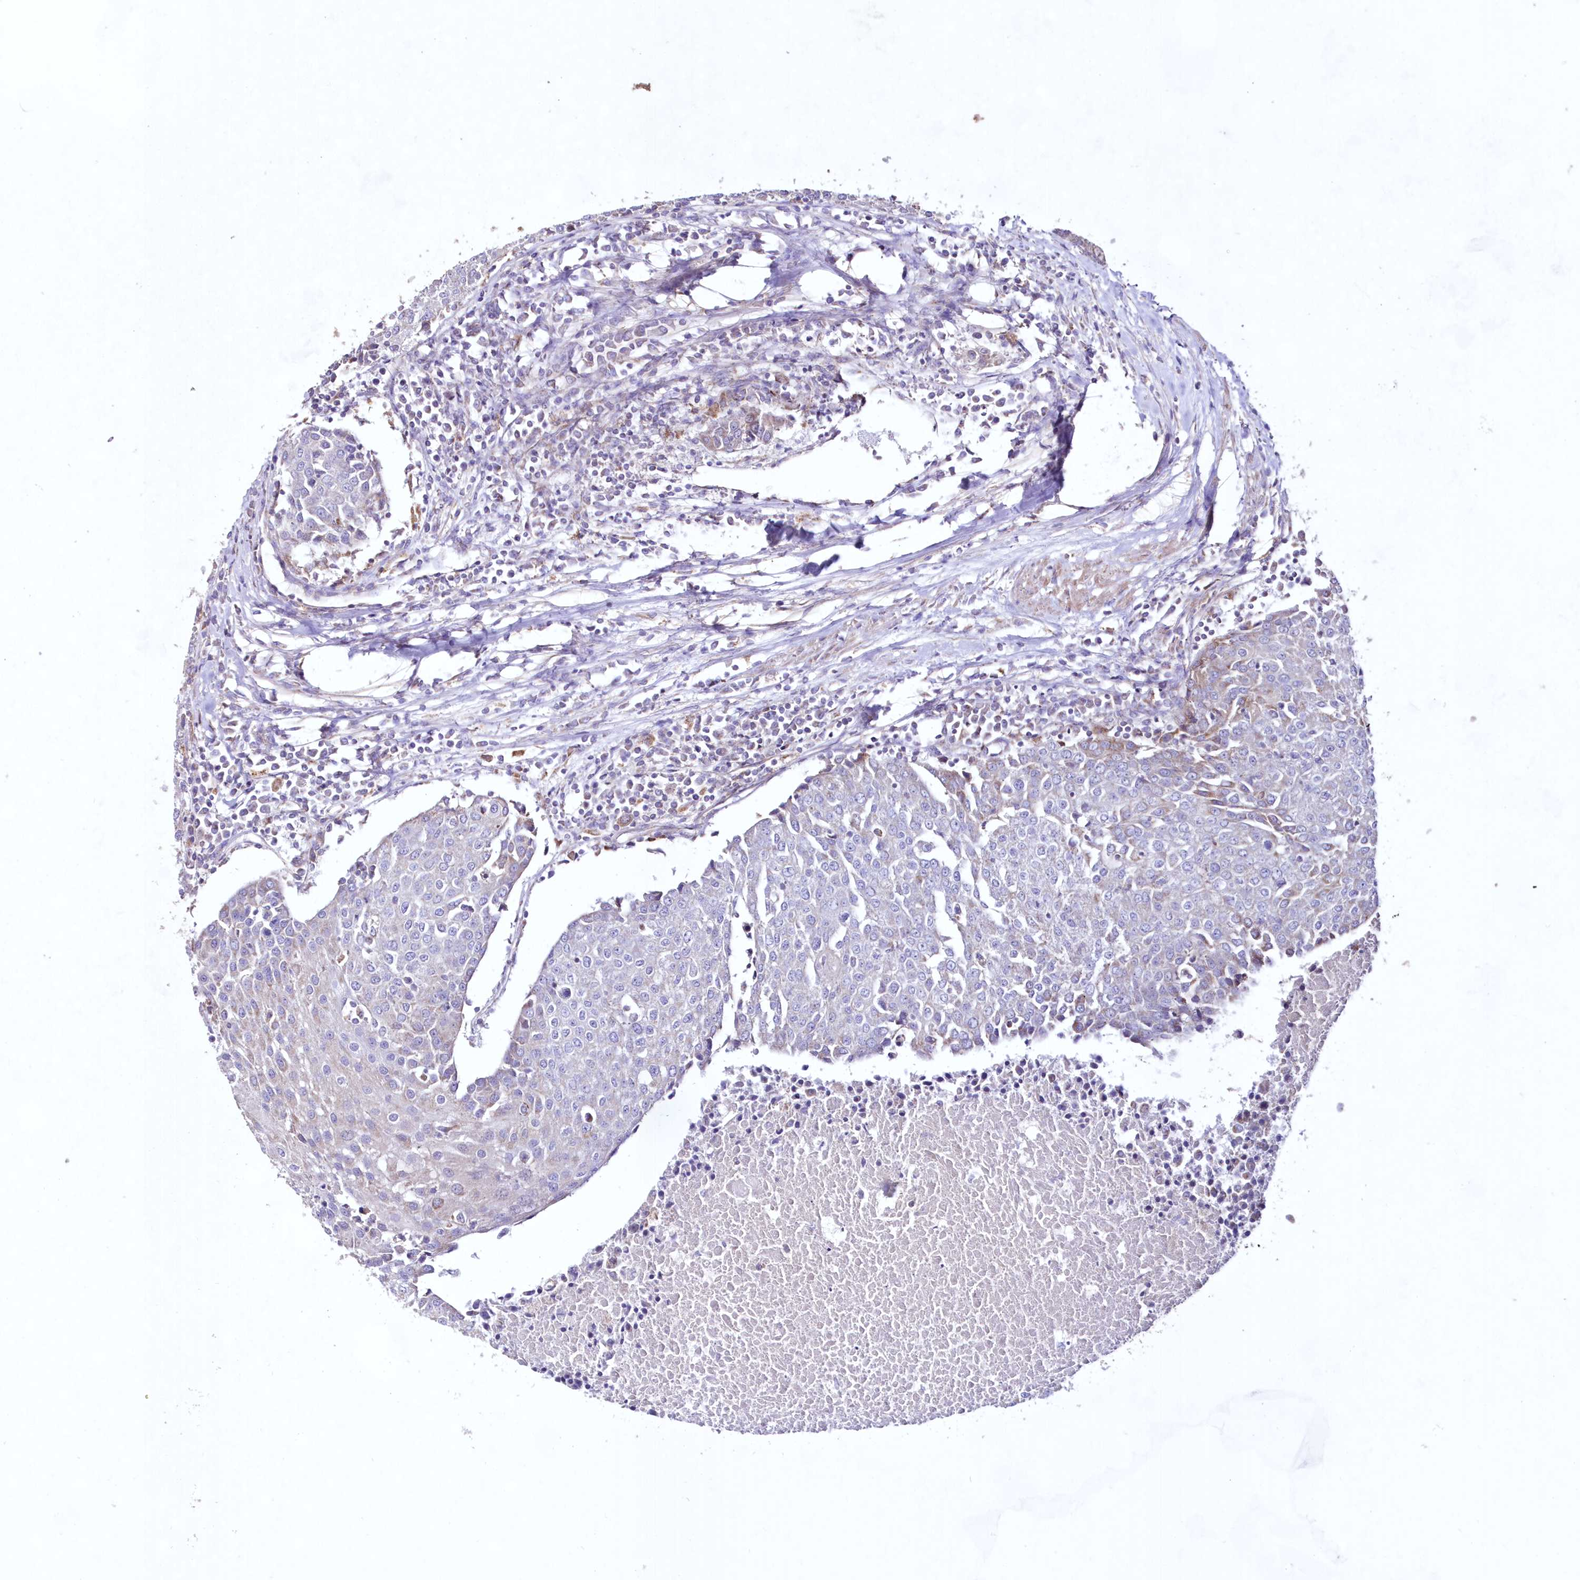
{"staining": {"intensity": "negative", "quantity": "none", "location": "none"}, "tissue": "urothelial cancer", "cell_type": "Tumor cells", "image_type": "cancer", "snomed": [{"axis": "morphology", "description": "Urothelial carcinoma, High grade"}, {"axis": "topography", "description": "Urinary bladder"}], "caption": "Tumor cells are negative for protein expression in human urothelial cancer.", "gene": "HADHB", "patient": {"sex": "female", "age": 85}}